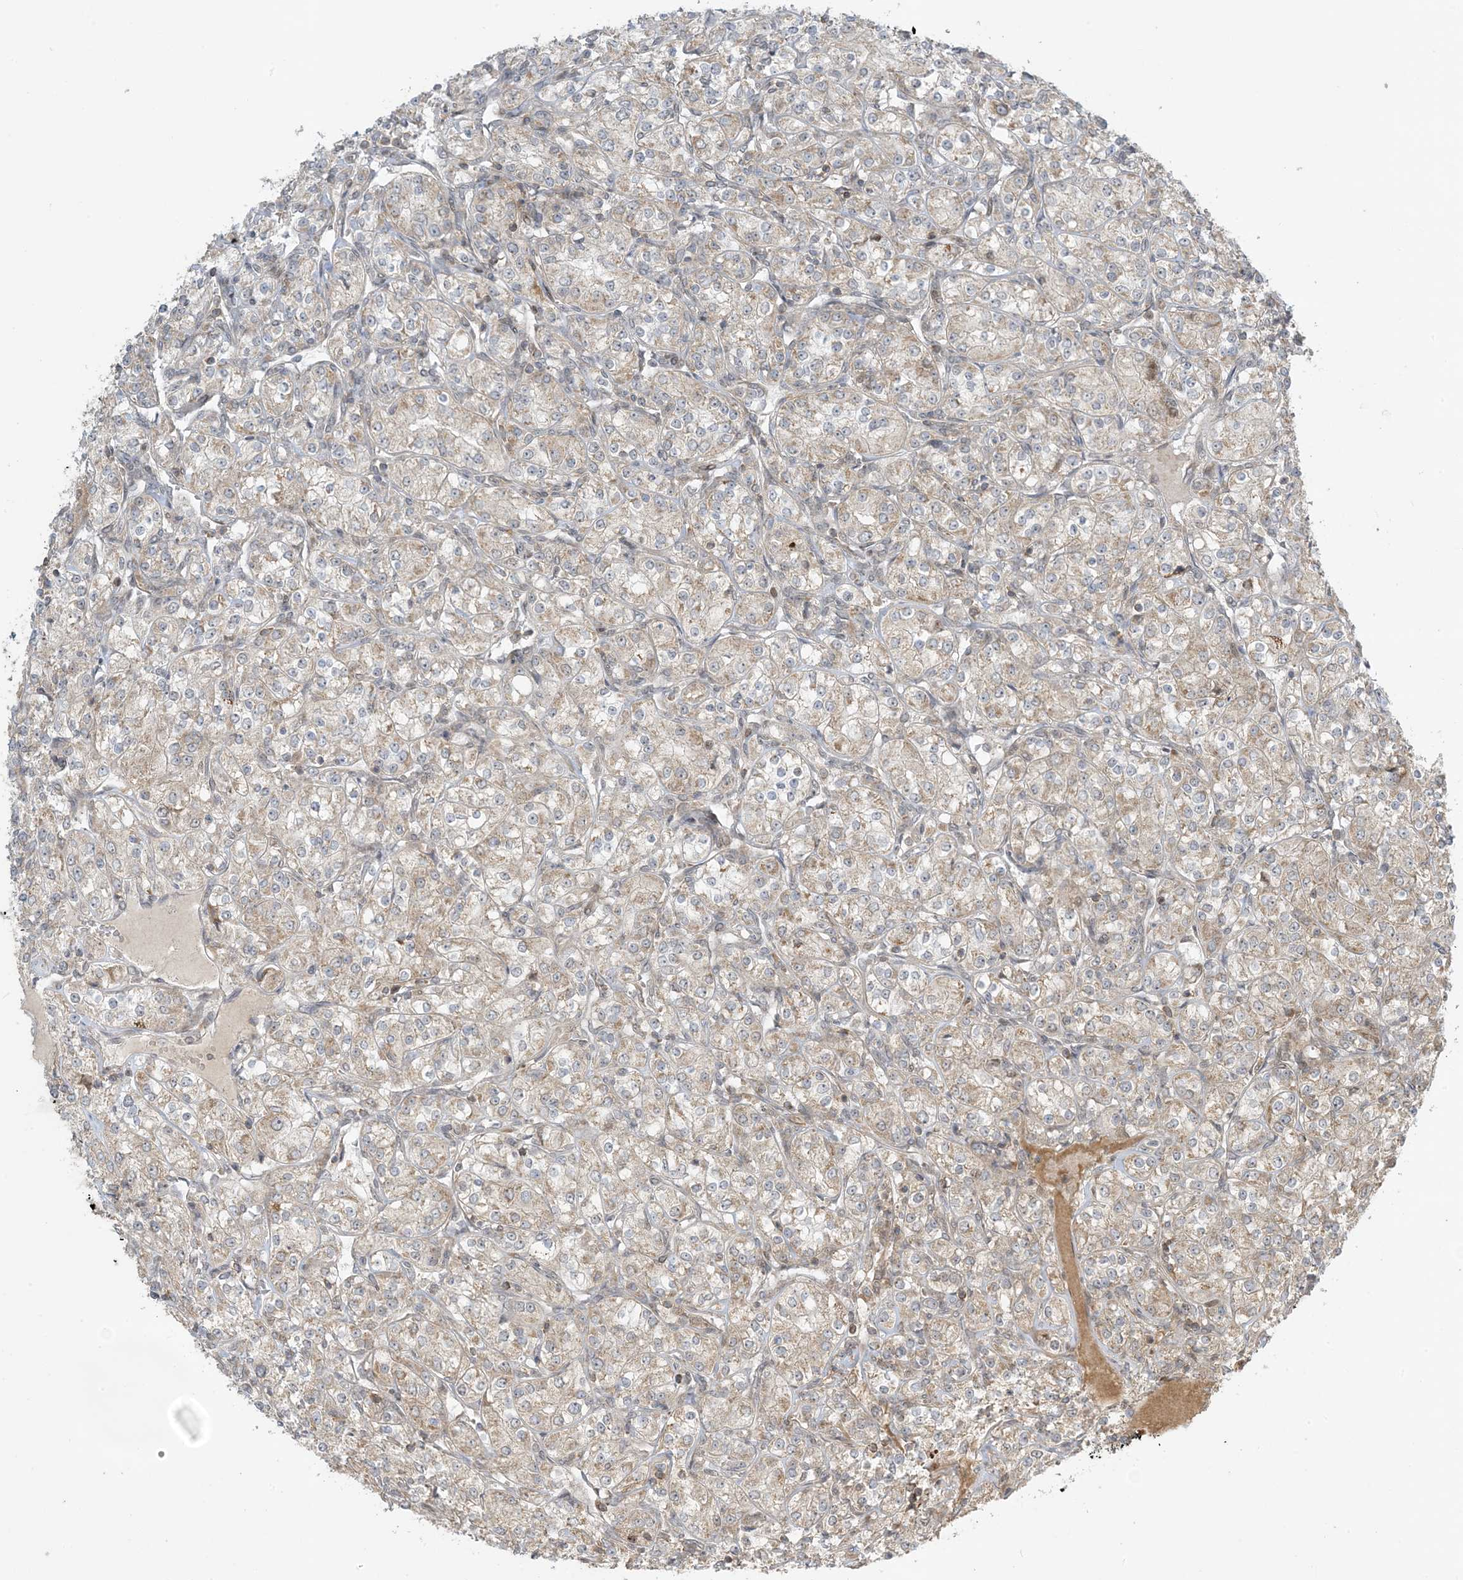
{"staining": {"intensity": "weak", "quantity": "25%-75%", "location": "cytoplasmic/membranous"}, "tissue": "renal cancer", "cell_type": "Tumor cells", "image_type": "cancer", "snomed": [{"axis": "morphology", "description": "Adenocarcinoma, NOS"}, {"axis": "topography", "description": "Kidney"}], "caption": "This is an image of IHC staining of adenocarcinoma (renal), which shows weak expression in the cytoplasmic/membranous of tumor cells.", "gene": "PHLDB2", "patient": {"sex": "male", "age": 77}}